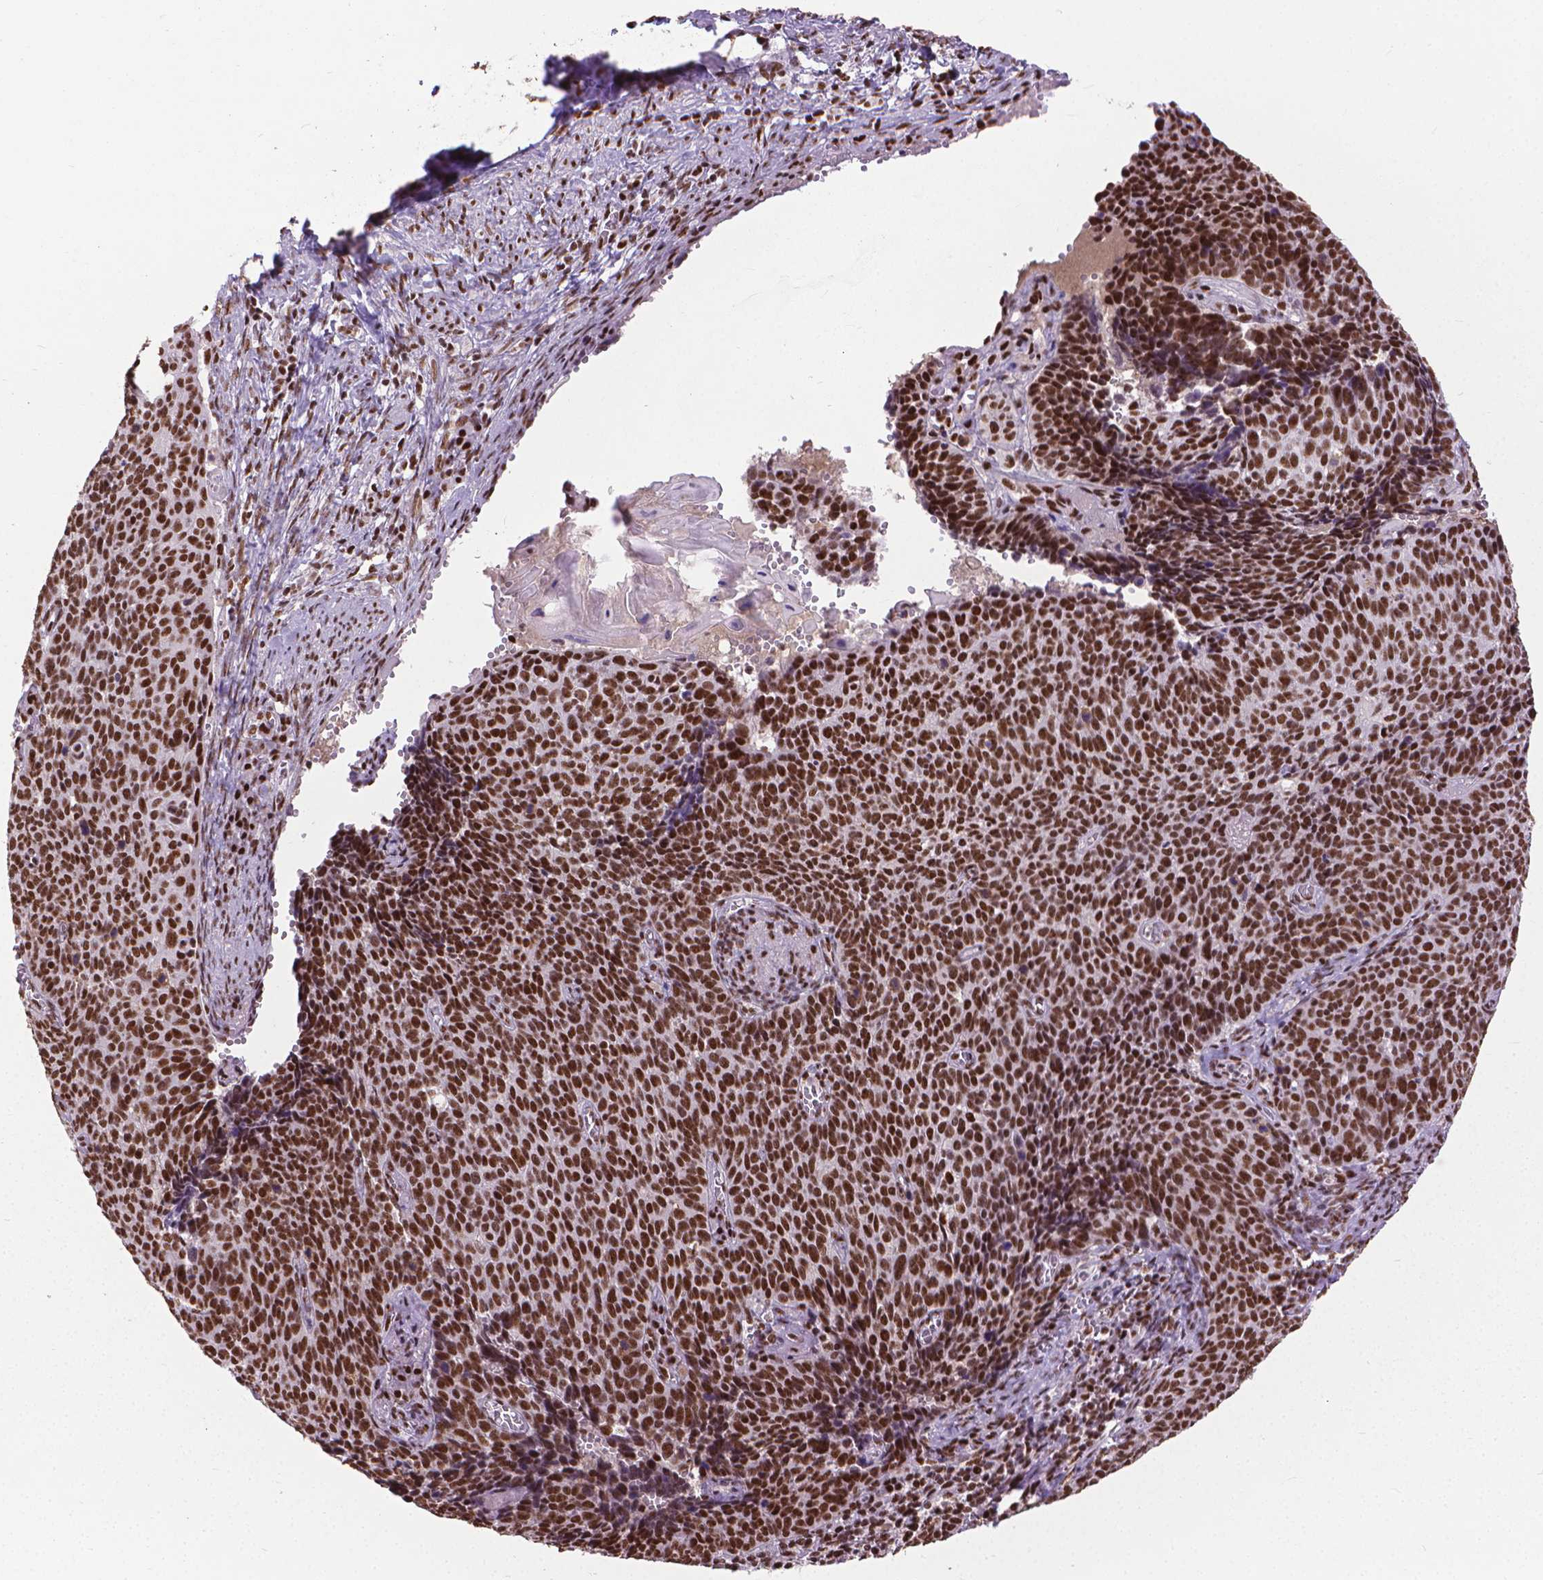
{"staining": {"intensity": "strong", "quantity": ">75%", "location": "nuclear"}, "tissue": "cervical cancer", "cell_type": "Tumor cells", "image_type": "cancer", "snomed": [{"axis": "morphology", "description": "Normal tissue, NOS"}, {"axis": "morphology", "description": "Squamous cell carcinoma, NOS"}, {"axis": "topography", "description": "Cervix"}], "caption": "There is high levels of strong nuclear expression in tumor cells of squamous cell carcinoma (cervical), as demonstrated by immunohistochemical staining (brown color).", "gene": "AKAP8", "patient": {"sex": "female", "age": 39}}